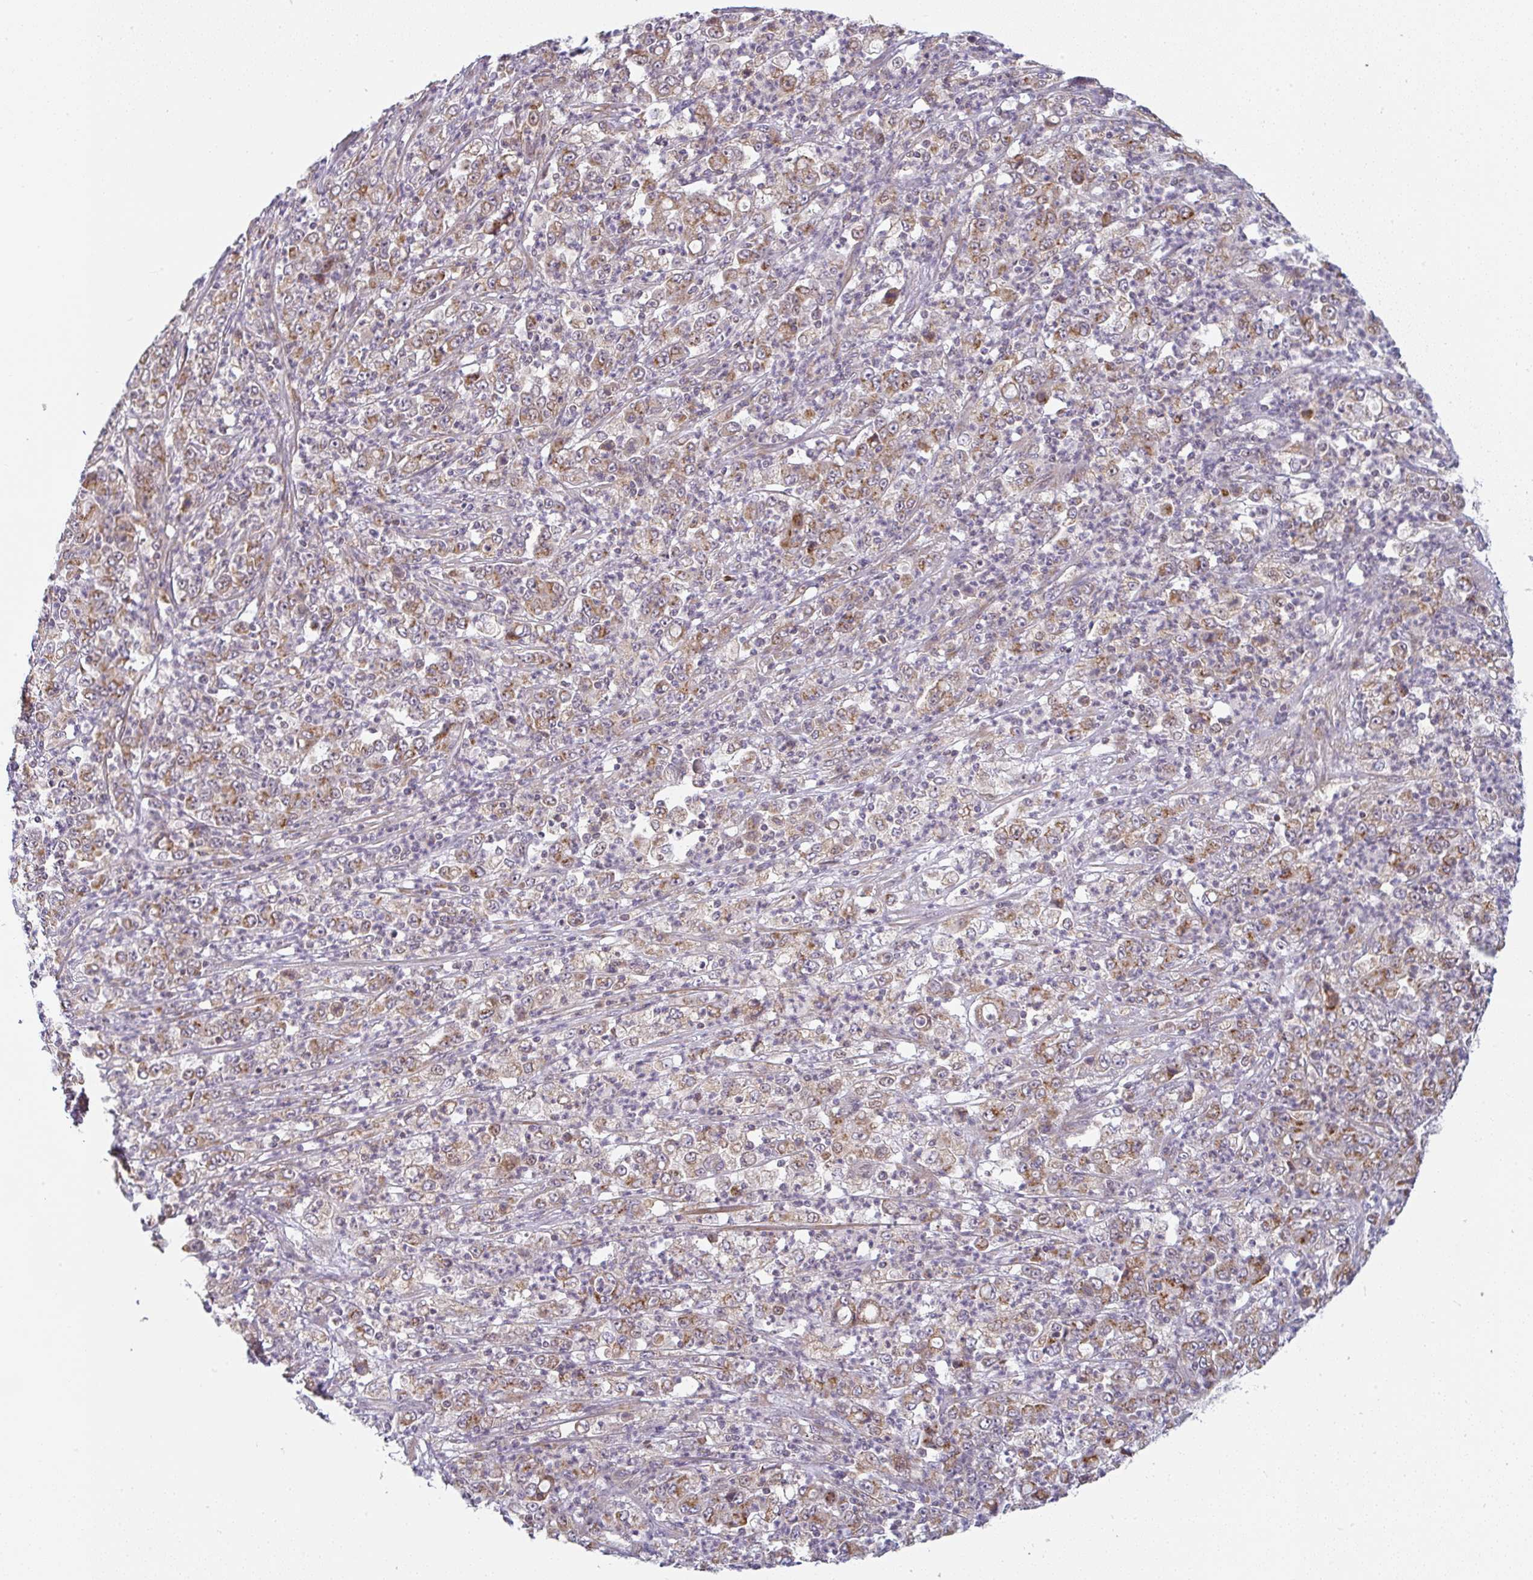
{"staining": {"intensity": "moderate", "quantity": ">75%", "location": "cytoplasmic/membranous"}, "tissue": "stomach cancer", "cell_type": "Tumor cells", "image_type": "cancer", "snomed": [{"axis": "morphology", "description": "Adenocarcinoma, NOS"}, {"axis": "topography", "description": "Stomach, lower"}], "caption": "Immunohistochemical staining of human stomach adenocarcinoma shows medium levels of moderate cytoplasmic/membranous protein staining in approximately >75% of tumor cells.", "gene": "MOB1A", "patient": {"sex": "female", "age": 71}}